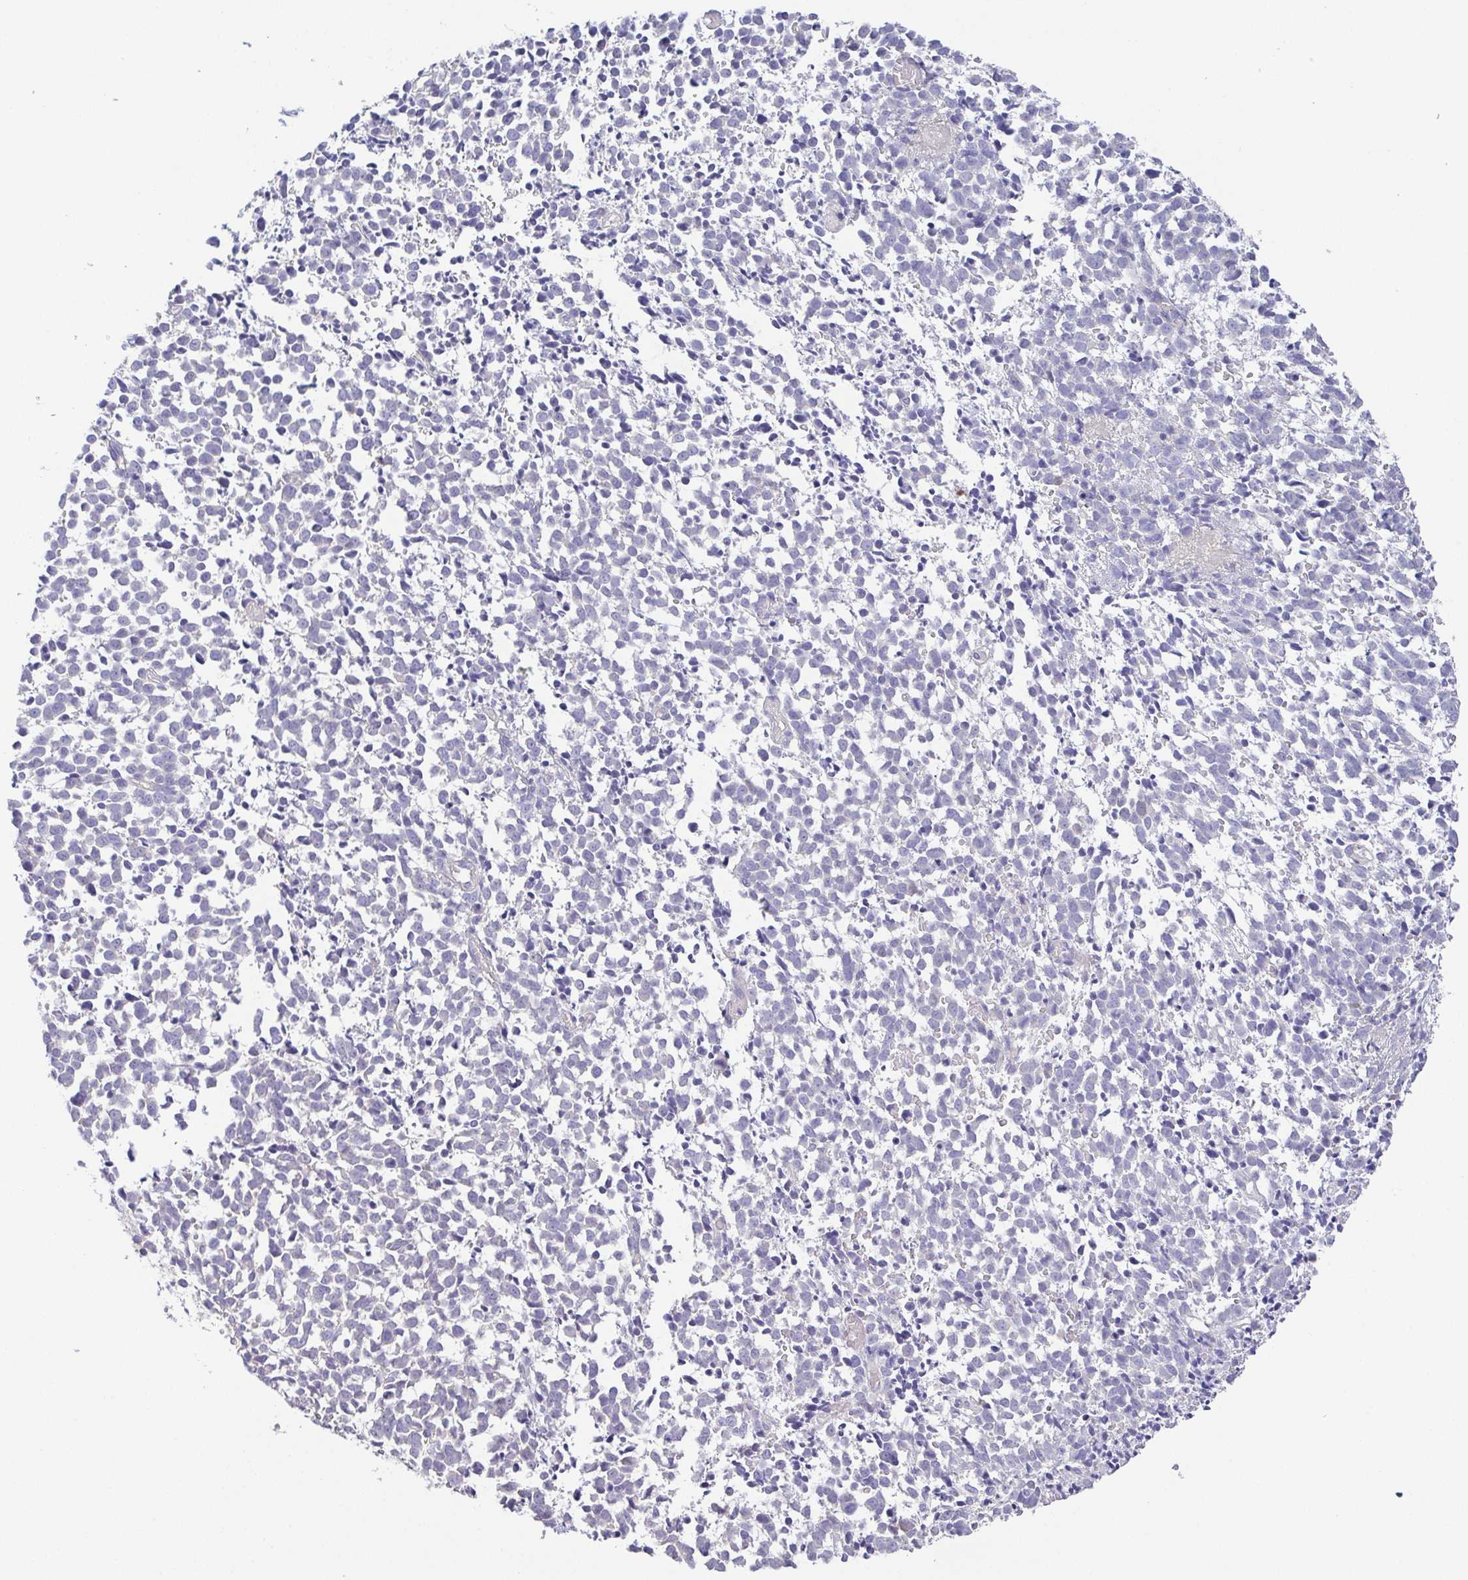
{"staining": {"intensity": "negative", "quantity": "none", "location": "none"}, "tissue": "melanoma", "cell_type": "Tumor cells", "image_type": "cancer", "snomed": [{"axis": "morphology", "description": "Malignant melanoma, NOS"}, {"axis": "topography", "description": "Skin"}], "caption": "Protein analysis of malignant melanoma shows no significant positivity in tumor cells.", "gene": "PKDREJ", "patient": {"sex": "female", "age": 70}}